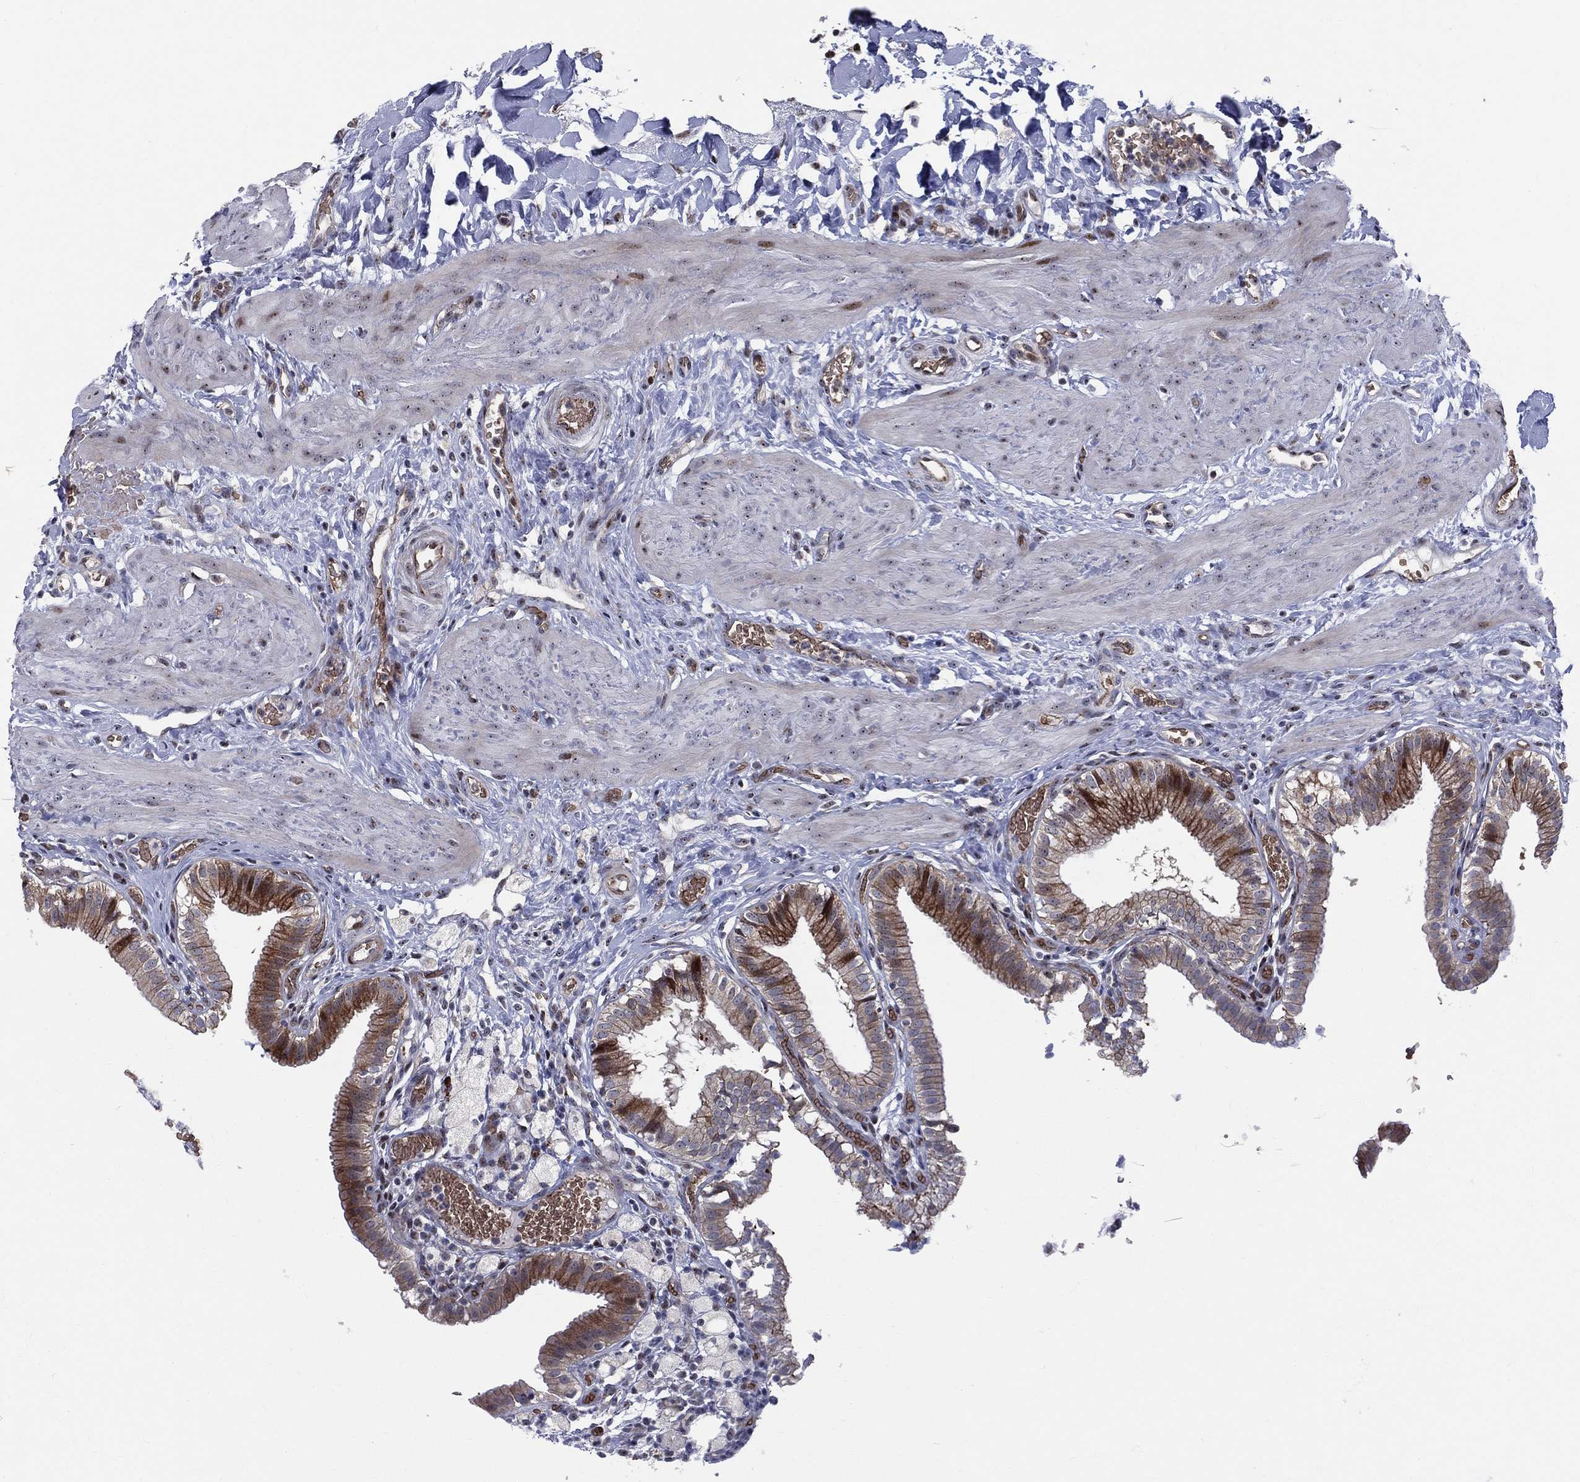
{"staining": {"intensity": "strong", "quantity": "25%-75%", "location": "cytoplasmic/membranous,nuclear"}, "tissue": "gallbladder", "cell_type": "Glandular cells", "image_type": "normal", "snomed": [{"axis": "morphology", "description": "Normal tissue, NOS"}, {"axis": "topography", "description": "Gallbladder"}], "caption": "Strong cytoplasmic/membranous,nuclear expression is seen in approximately 25%-75% of glandular cells in benign gallbladder.", "gene": "VHL", "patient": {"sex": "female", "age": 24}}